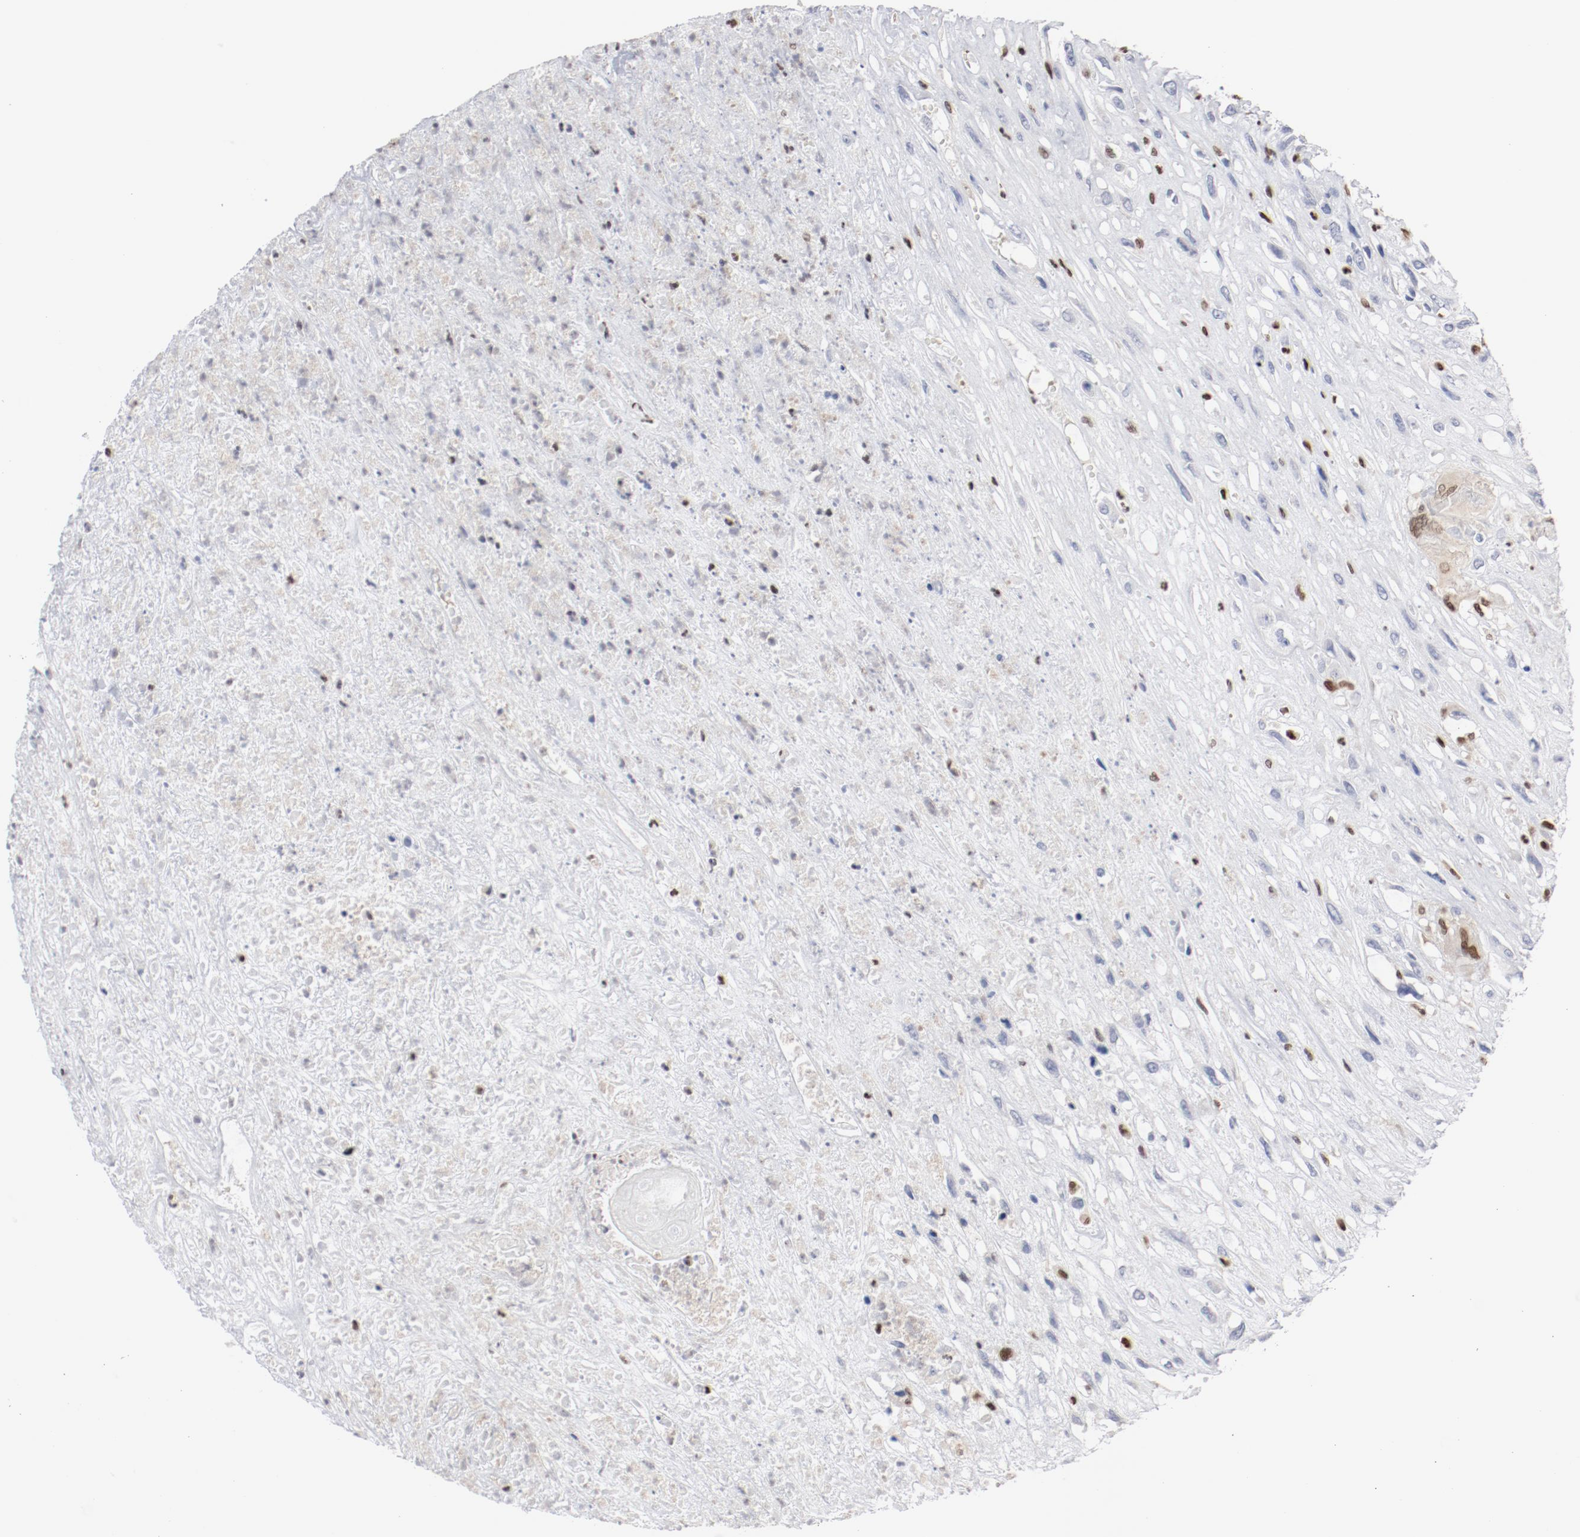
{"staining": {"intensity": "negative", "quantity": "none", "location": "none"}, "tissue": "head and neck cancer", "cell_type": "Tumor cells", "image_type": "cancer", "snomed": [{"axis": "morphology", "description": "Necrosis, NOS"}, {"axis": "morphology", "description": "Neoplasm, malignant, NOS"}, {"axis": "topography", "description": "Salivary gland"}, {"axis": "topography", "description": "Head-Neck"}], "caption": "This histopathology image is of malignant neoplasm (head and neck) stained with IHC to label a protein in brown with the nuclei are counter-stained blue. There is no expression in tumor cells.", "gene": "SPI1", "patient": {"sex": "male", "age": 43}}